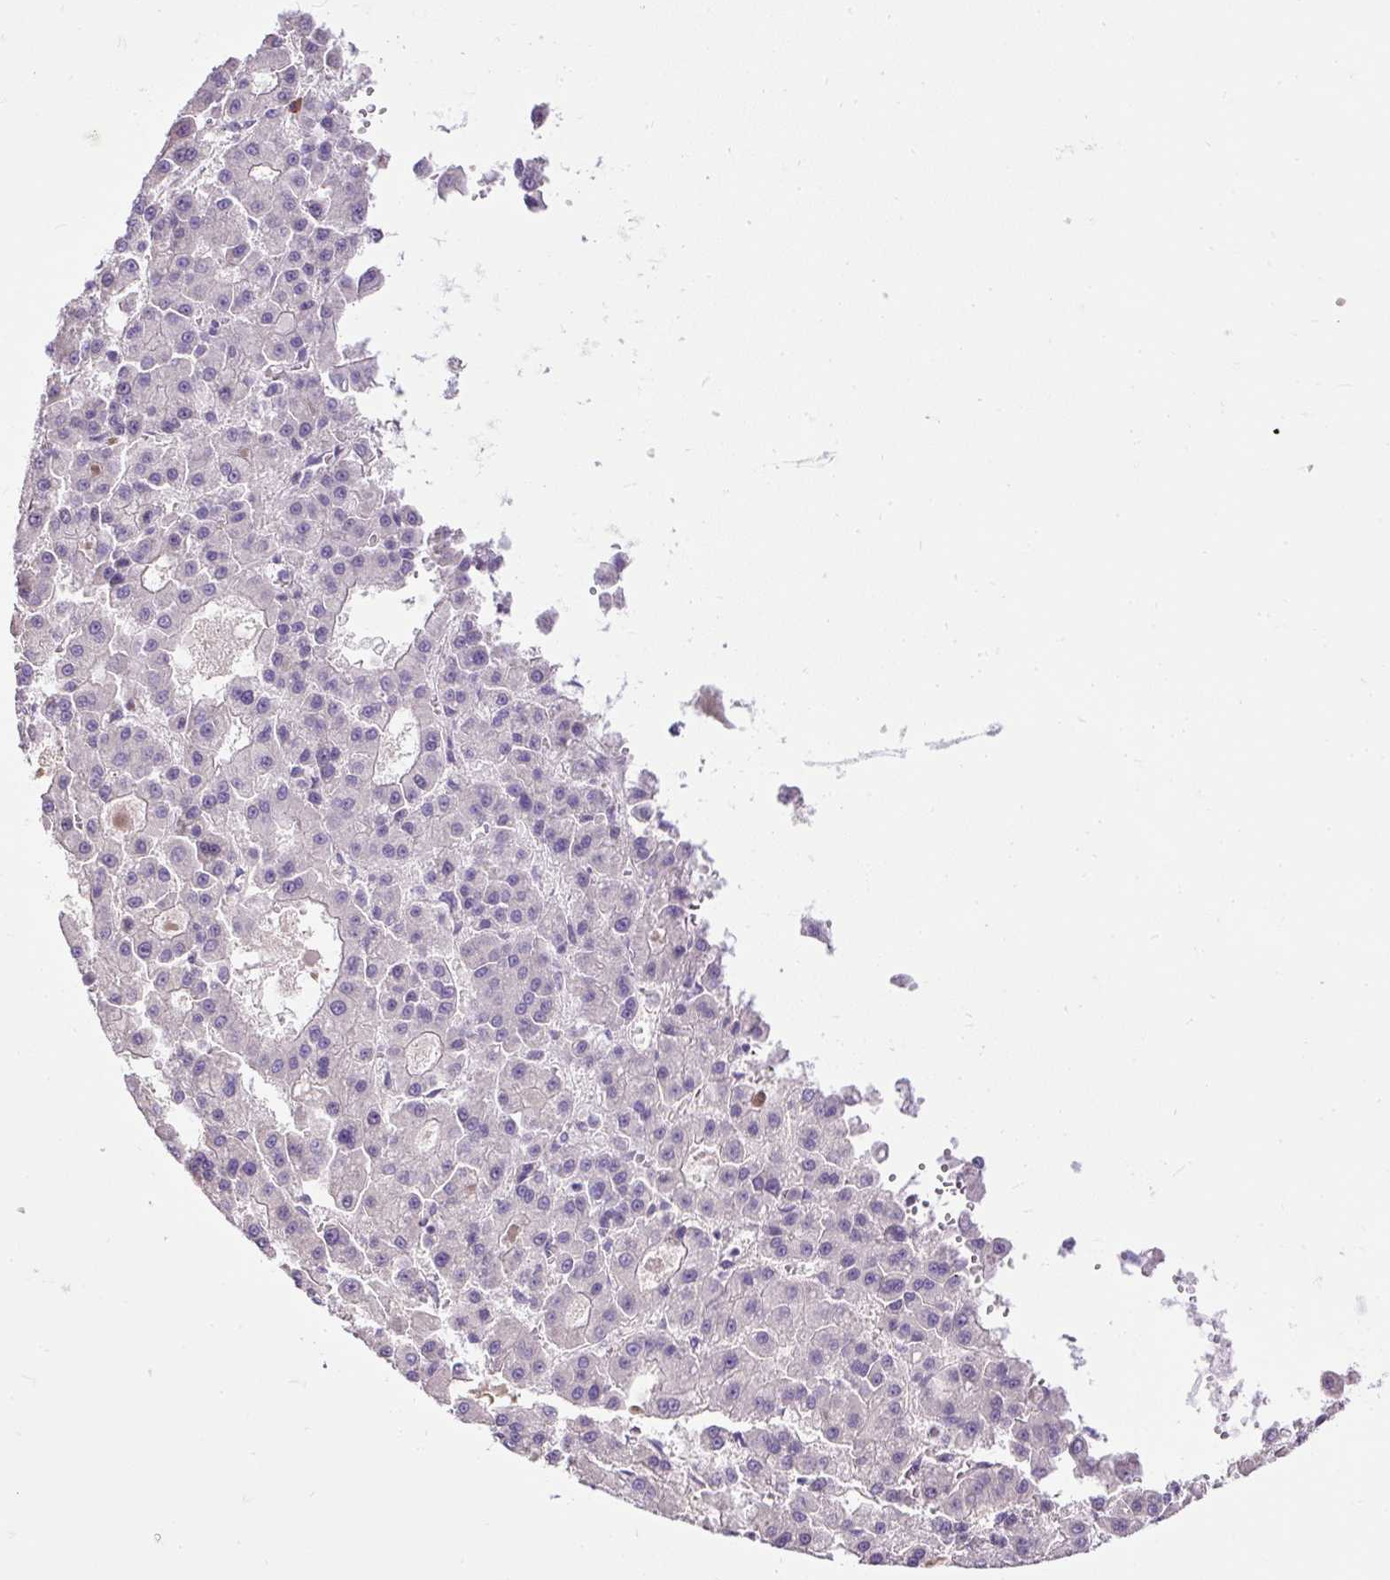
{"staining": {"intensity": "negative", "quantity": "none", "location": "none"}, "tissue": "liver cancer", "cell_type": "Tumor cells", "image_type": "cancer", "snomed": [{"axis": "morphology", "description": "Carcinoma, Hepatocellular, NOS"}, {"axis": "topography", "description": "Liver"}], "caption": "This is an immunohistochemistry photomicrograph of liver cancer (hepatocellular carcinoma). There is no positivity in tumor cells.", "gene": "CFAP47", "patient": {"sex": "male", "age": 70}}